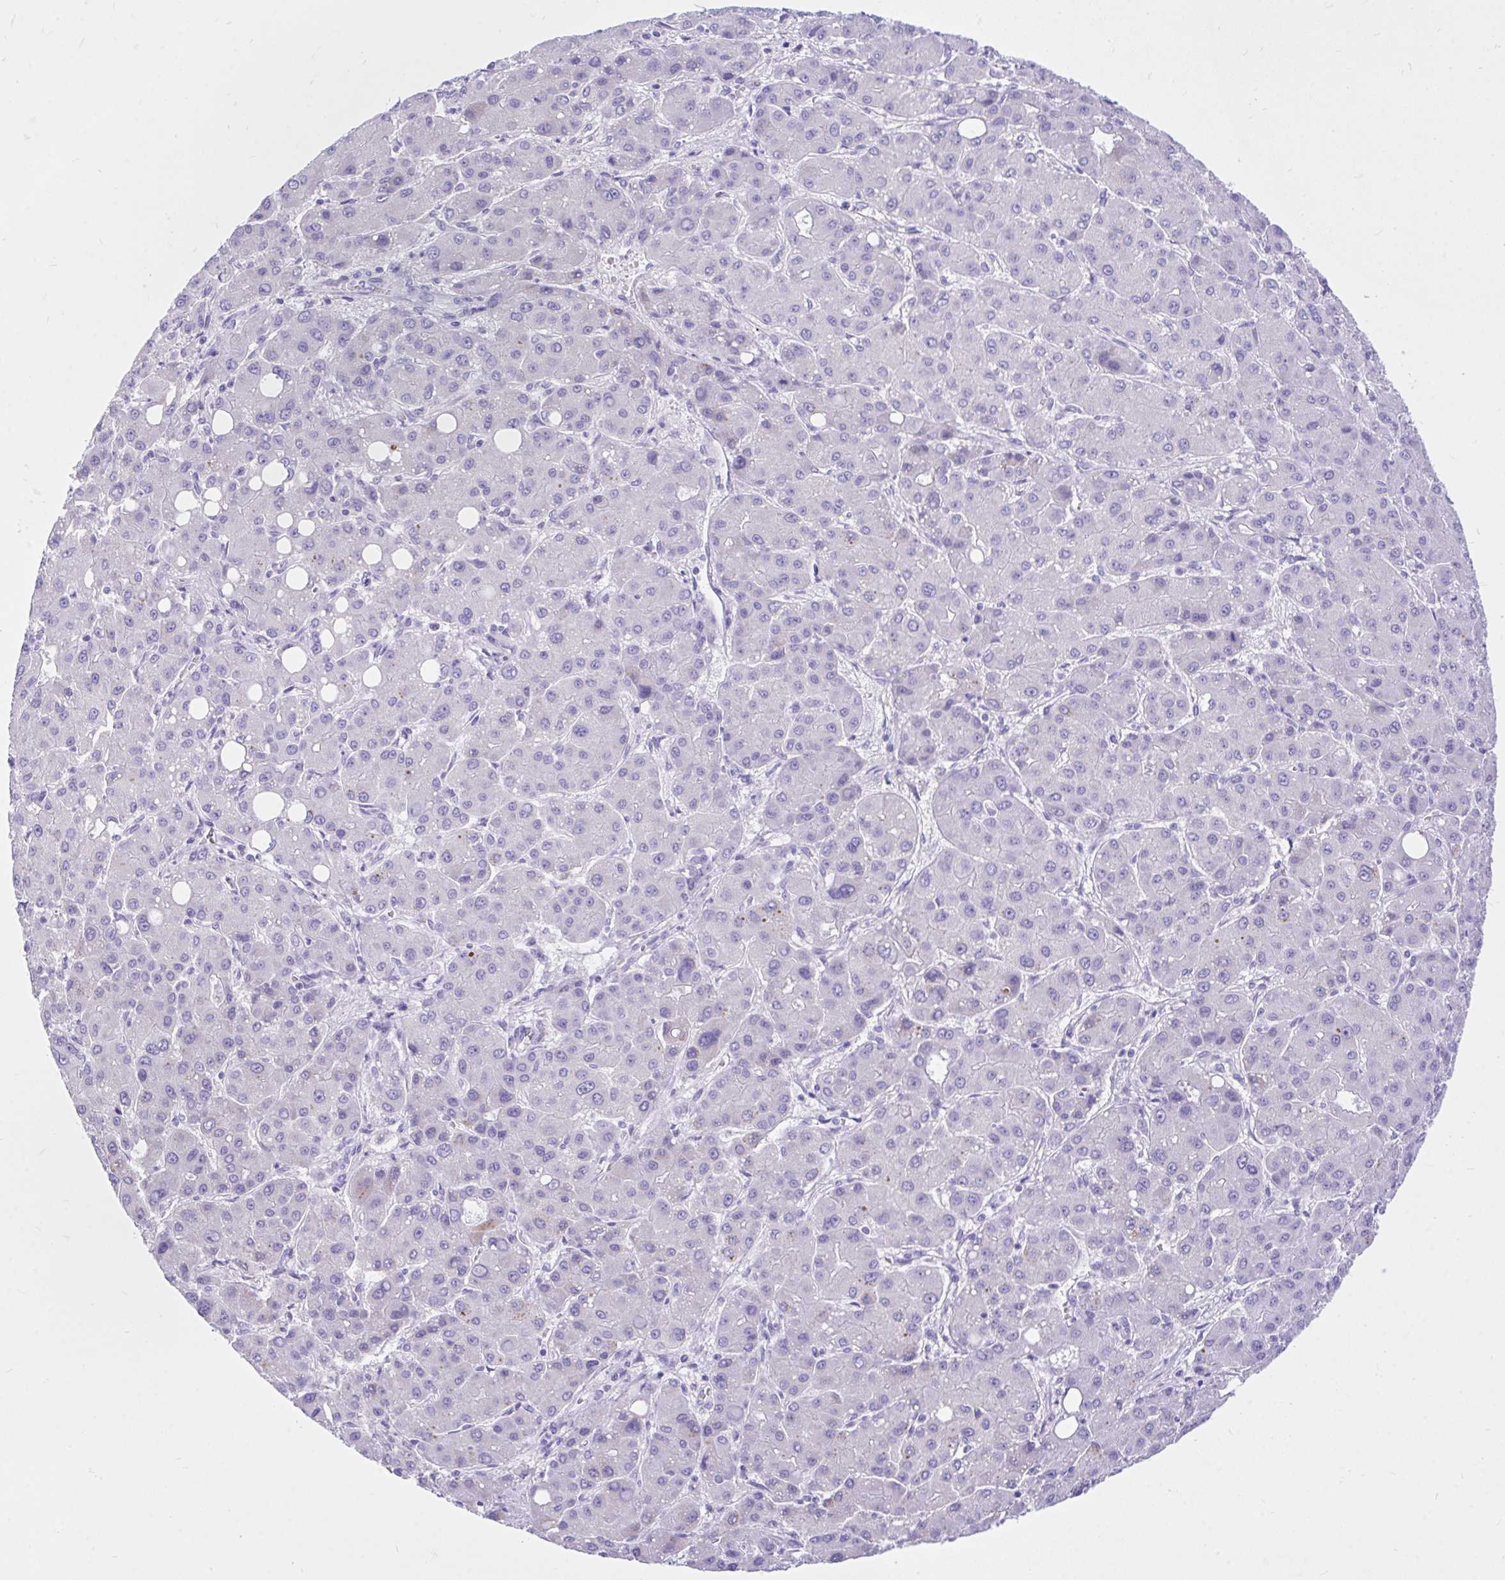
{"staining": {"intensity": "negative", "quantity": "none", "location": "none"}, "tissue": "liver cancer", "cell_type": "Tumor cells", "image_type": "cancer", "snomed": [{"axis": "morphology", "description": "Carcinoma, Hepatocellular, NOS"}, {"axis": "topography", "description": "Liver"}], "caption": "Immunohistochemistry (IHC) photomicrograph of hepatocellular carcinoma (liver) stained for a protein (brown), which demonstrates no staining in tumor cells.", "gene": "MON1A", "patient": {"sex": "male", "age": 55}}